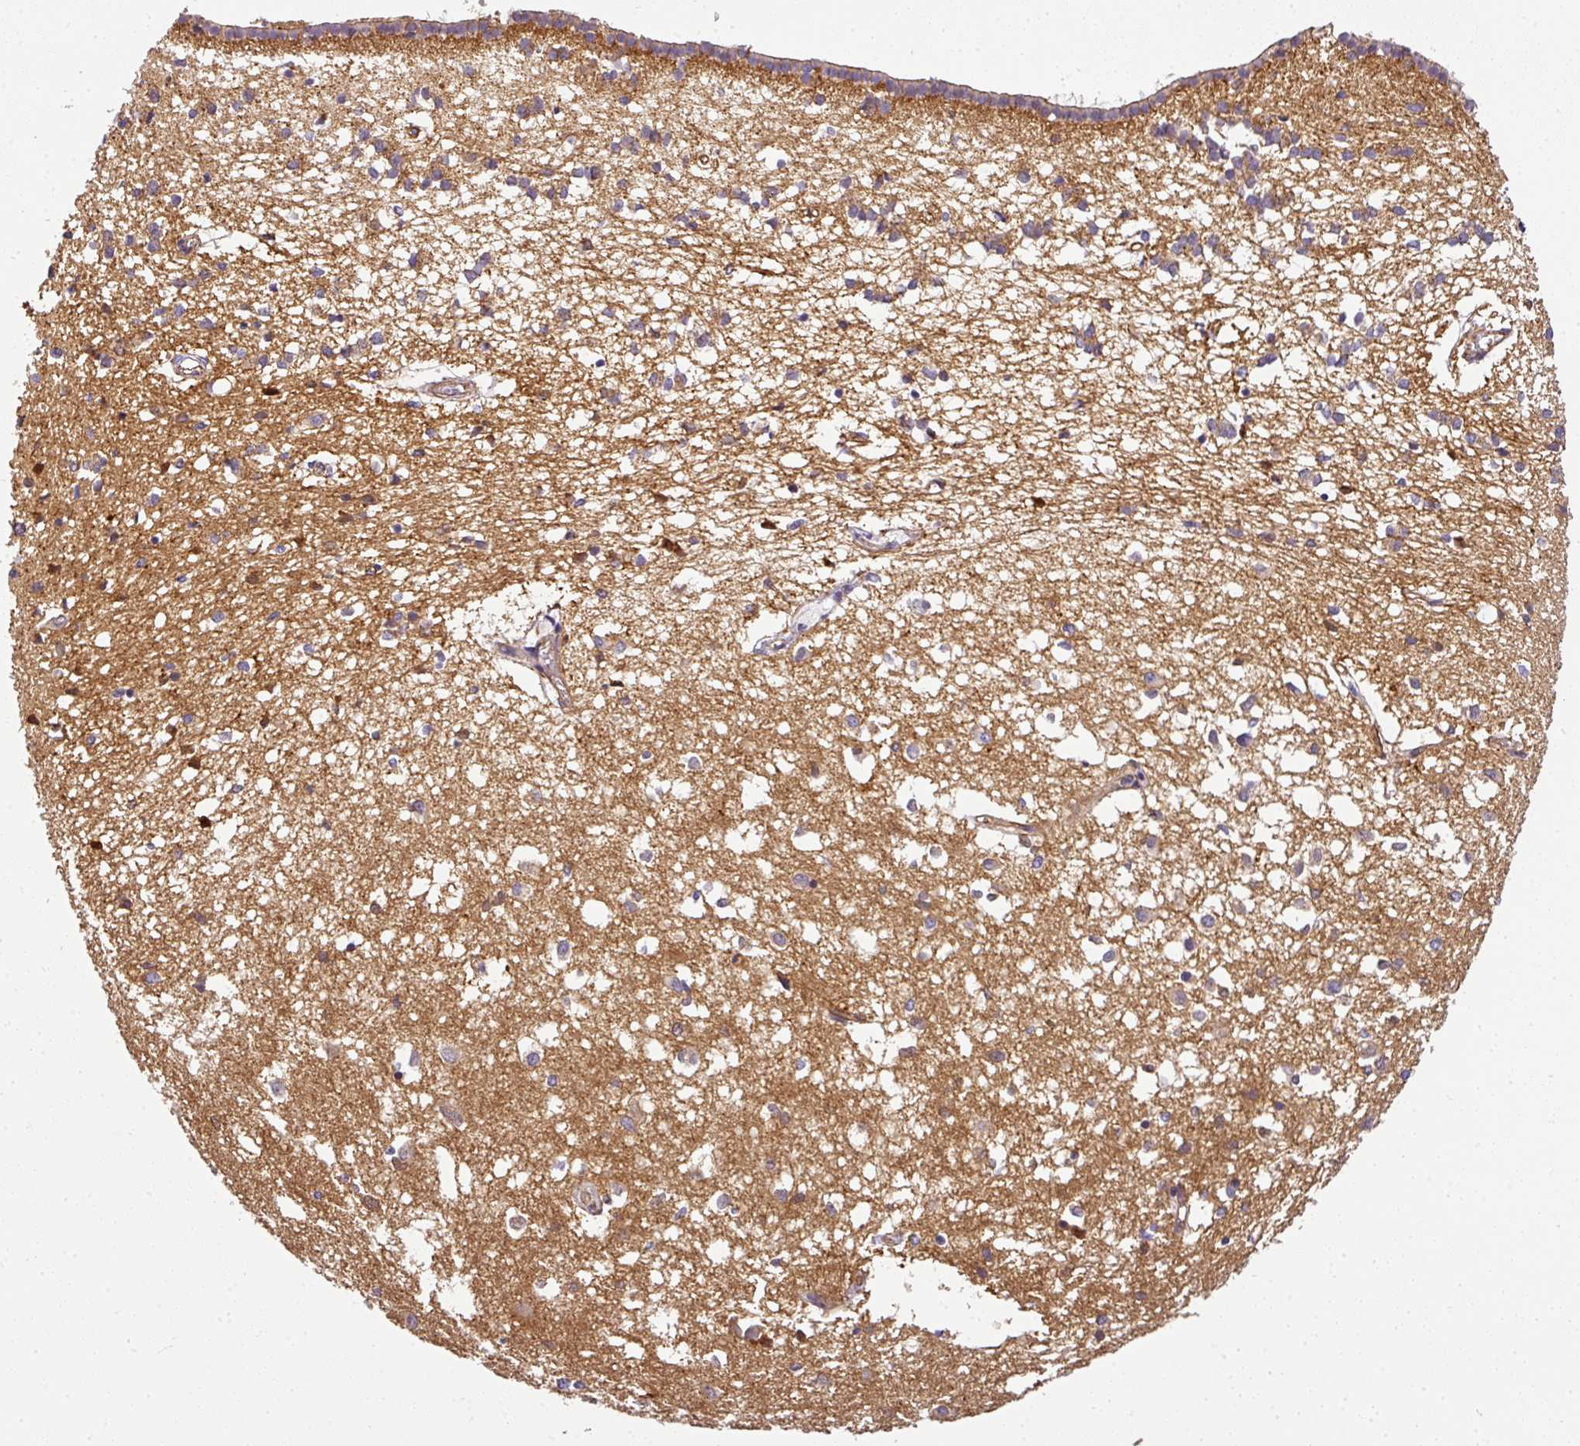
{"staining": {"intensity": "negative", "quantity": "none", "location": "none"}, "tissue": "caudate", "cell_type": "Glial cells", "image_type": "normal", "snomed": [{"axis": "morphology", "description": "Normal tissue, NOS"}, {"axis": "topography", "description": "Lateral ventricle wall"}], "caption": "Immunohistochemical staining of normal caudate exhibits no significant staining in glial cells.", "gene": "OR11H4", "patient": {"sex": "male", "age": 70}}